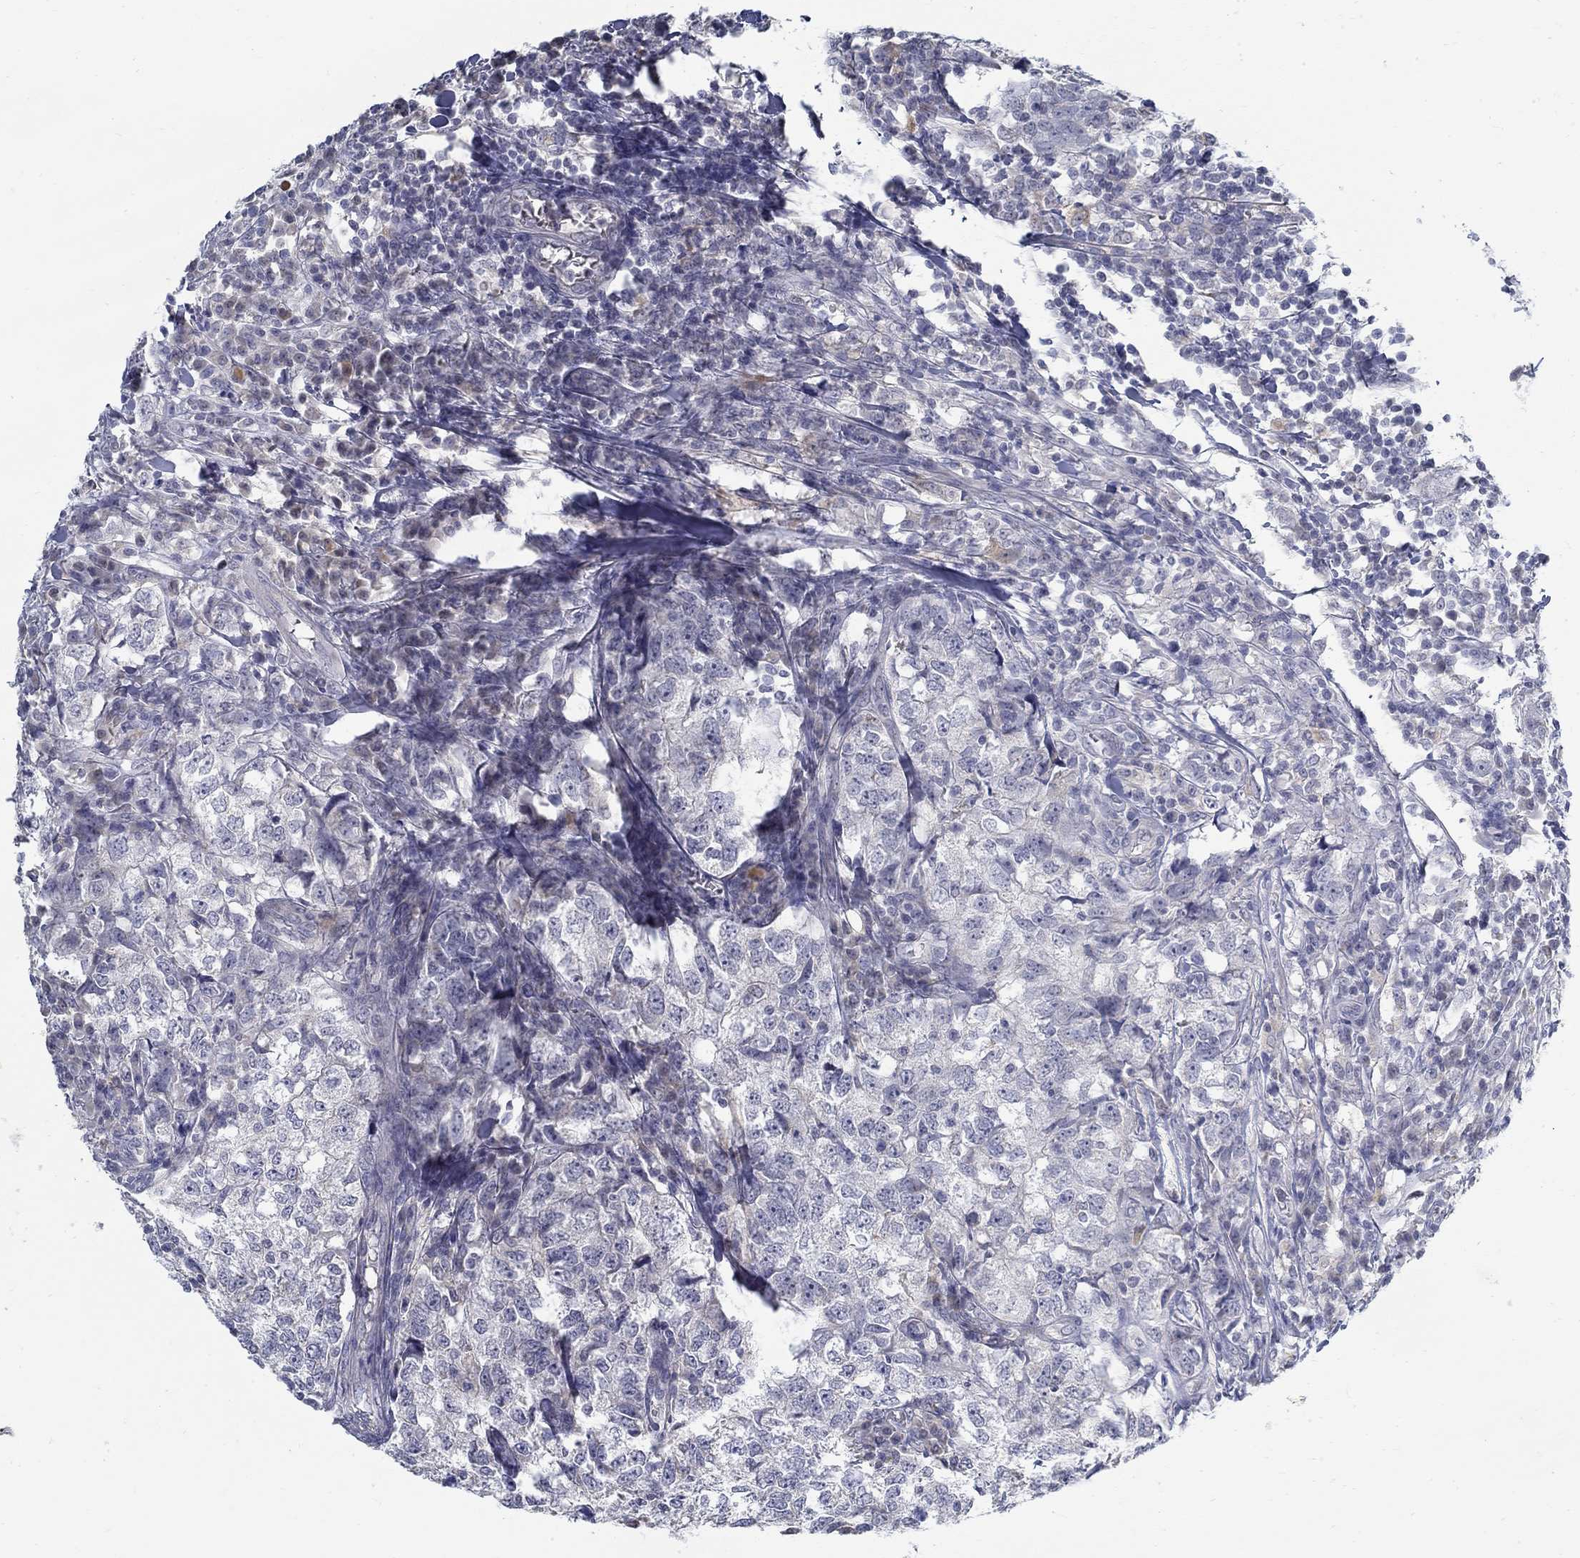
{"staining": {"intensity": "negative", "quantity": "none", "location": "none"}, "tissue": "breast cancer", "cell_type": "Tumor cells", "image_type": "cancer", "snomed": [{"axis": "morphology", "description": "Duct carcinoma"}, {"axis": "topography", "description": "Breast"}], "caption": "Immunohistochemical staining of human breast invasive ductal carcinoma reveals no significant expression in tumor cells.", "gene": "ABCA4", "patient": {"sex": "female", "age": 30}}